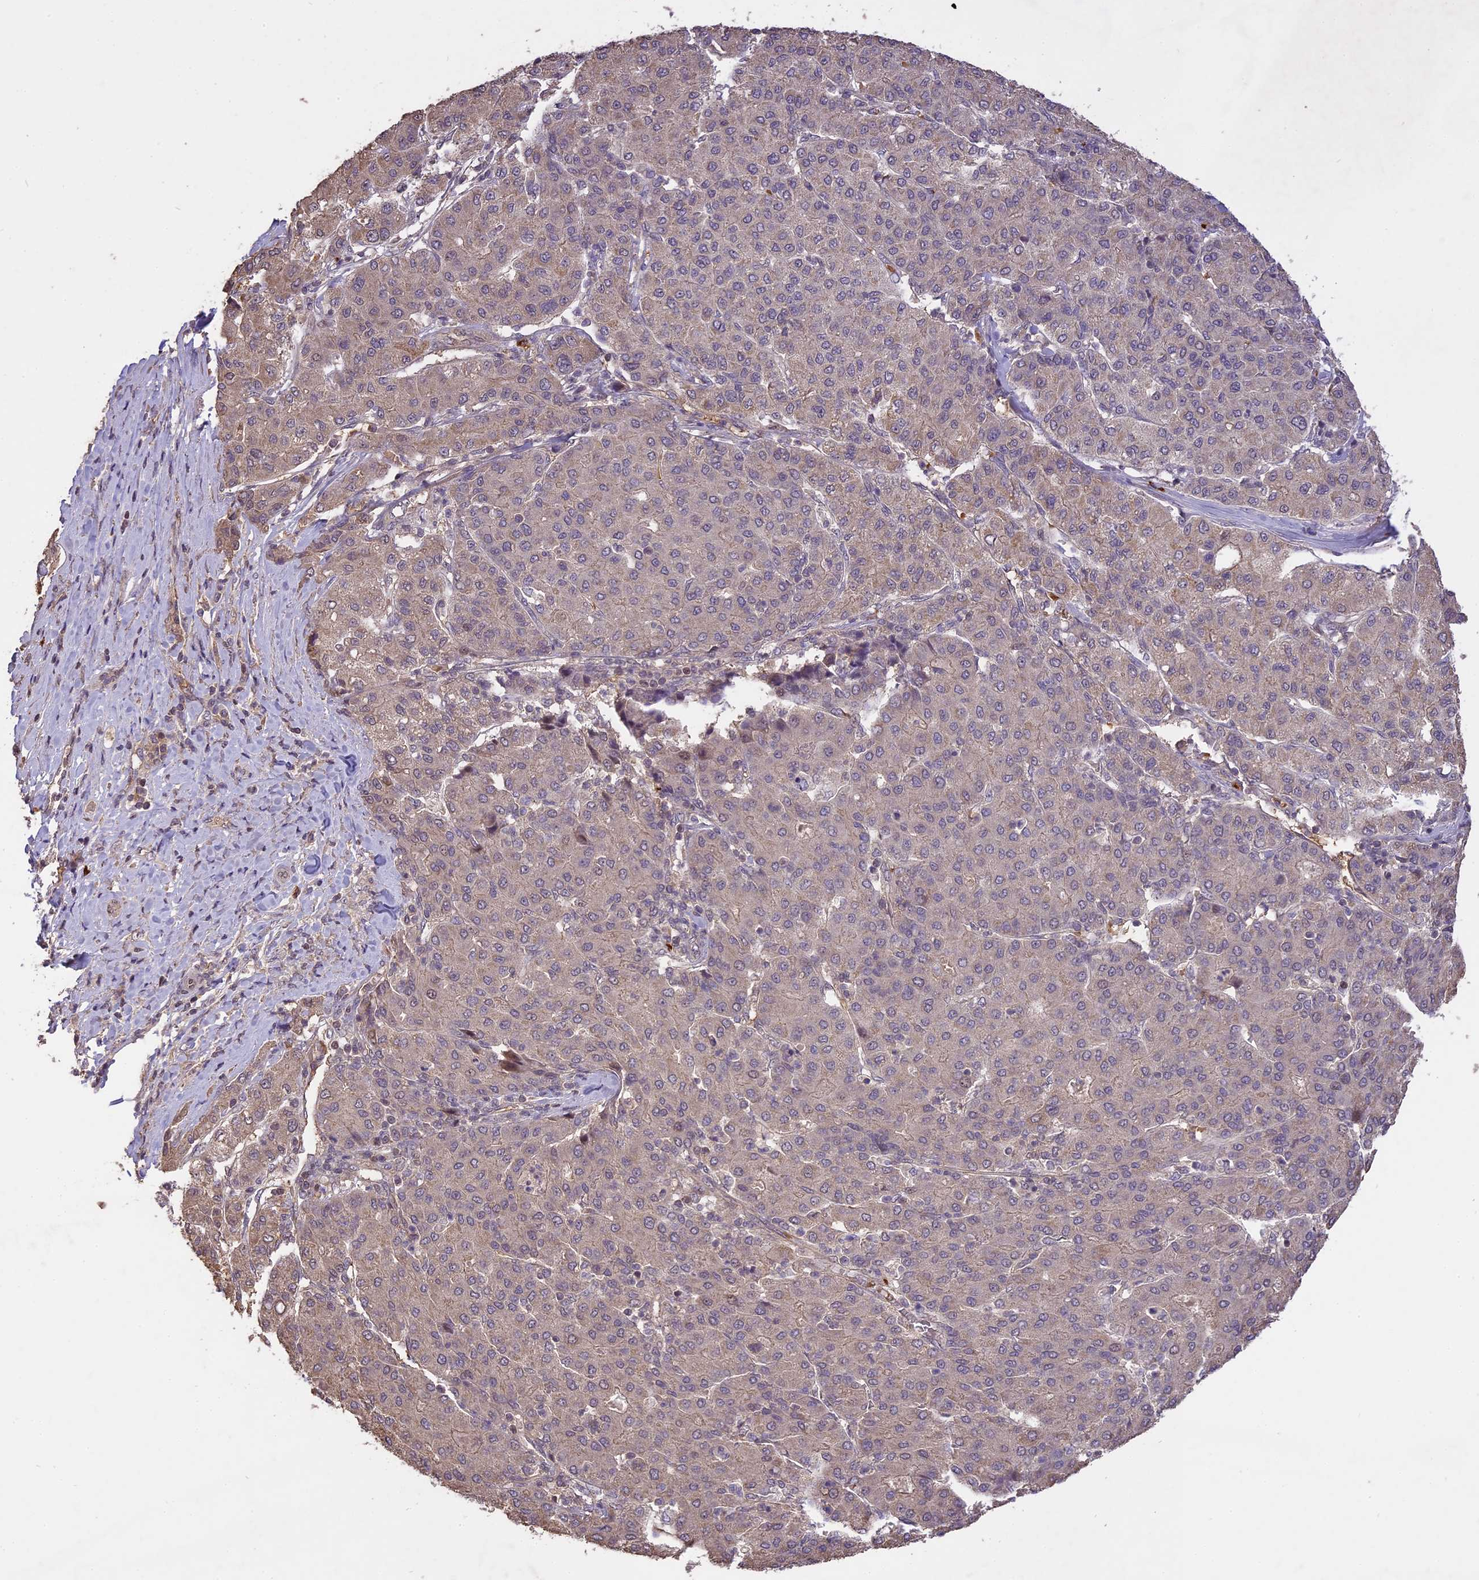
{"staining": {"intensity": "weak", "quantity": "<25%", "location": "cytoplasmic/membranous"}, "tissue": "liver cancer", "cell_type": "Tumor cells", "image_type": "cancer", "snomed": [{"axis": "morphology", "description": "Carcinoma, Hepatocellular, NOS"}, {"axis": "topography", "description": "Liver"}], "caption": "An image of human hepatocellular carcinoma (liver) is negative for staining in tumor cells. (DAB (3,3'-diaminobenzidine) immunohistochemistry (IHC), high magnification).", "gene": "TIGD7", "patient": {"sex": "male", "age": 65}}